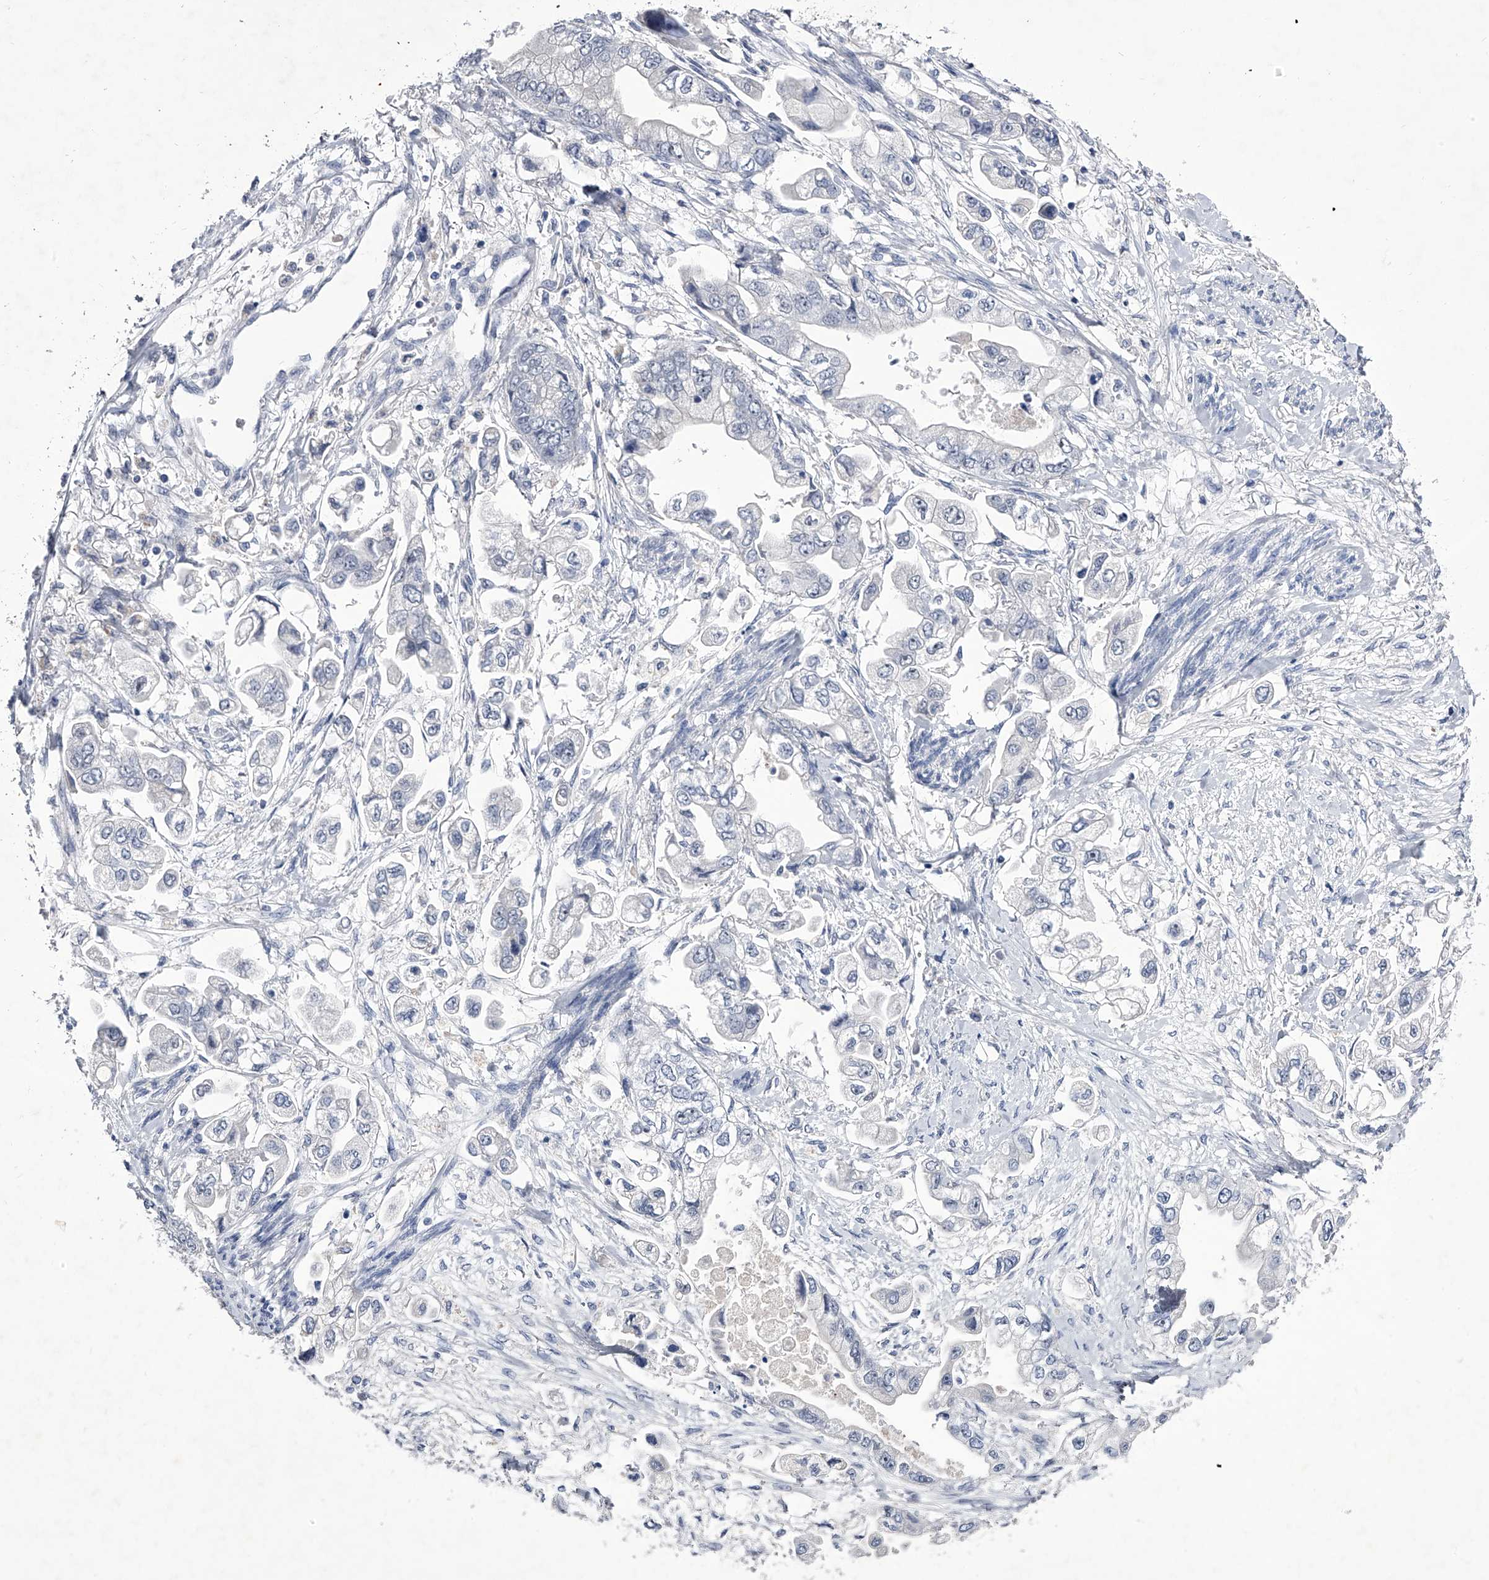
{"staining": {"intensity": "negative", "quantity": "none", "location": "none"}, "tissue": "stomach cancer", "cell_type": "Tumor cells", "image_type": "cancer", "snomed": [{"axis": "morphology", "description": "Adenocarcinoma, NOS"}, {"axis": "topography", "description": "Stomach"}], "caption": "Adenocarcinoma (stomach) was stained to show a protein in brown. There is no significant expression in tumor cells.", "gene": "CRISP2", "patient": {"sex": "male", "age": 62}}